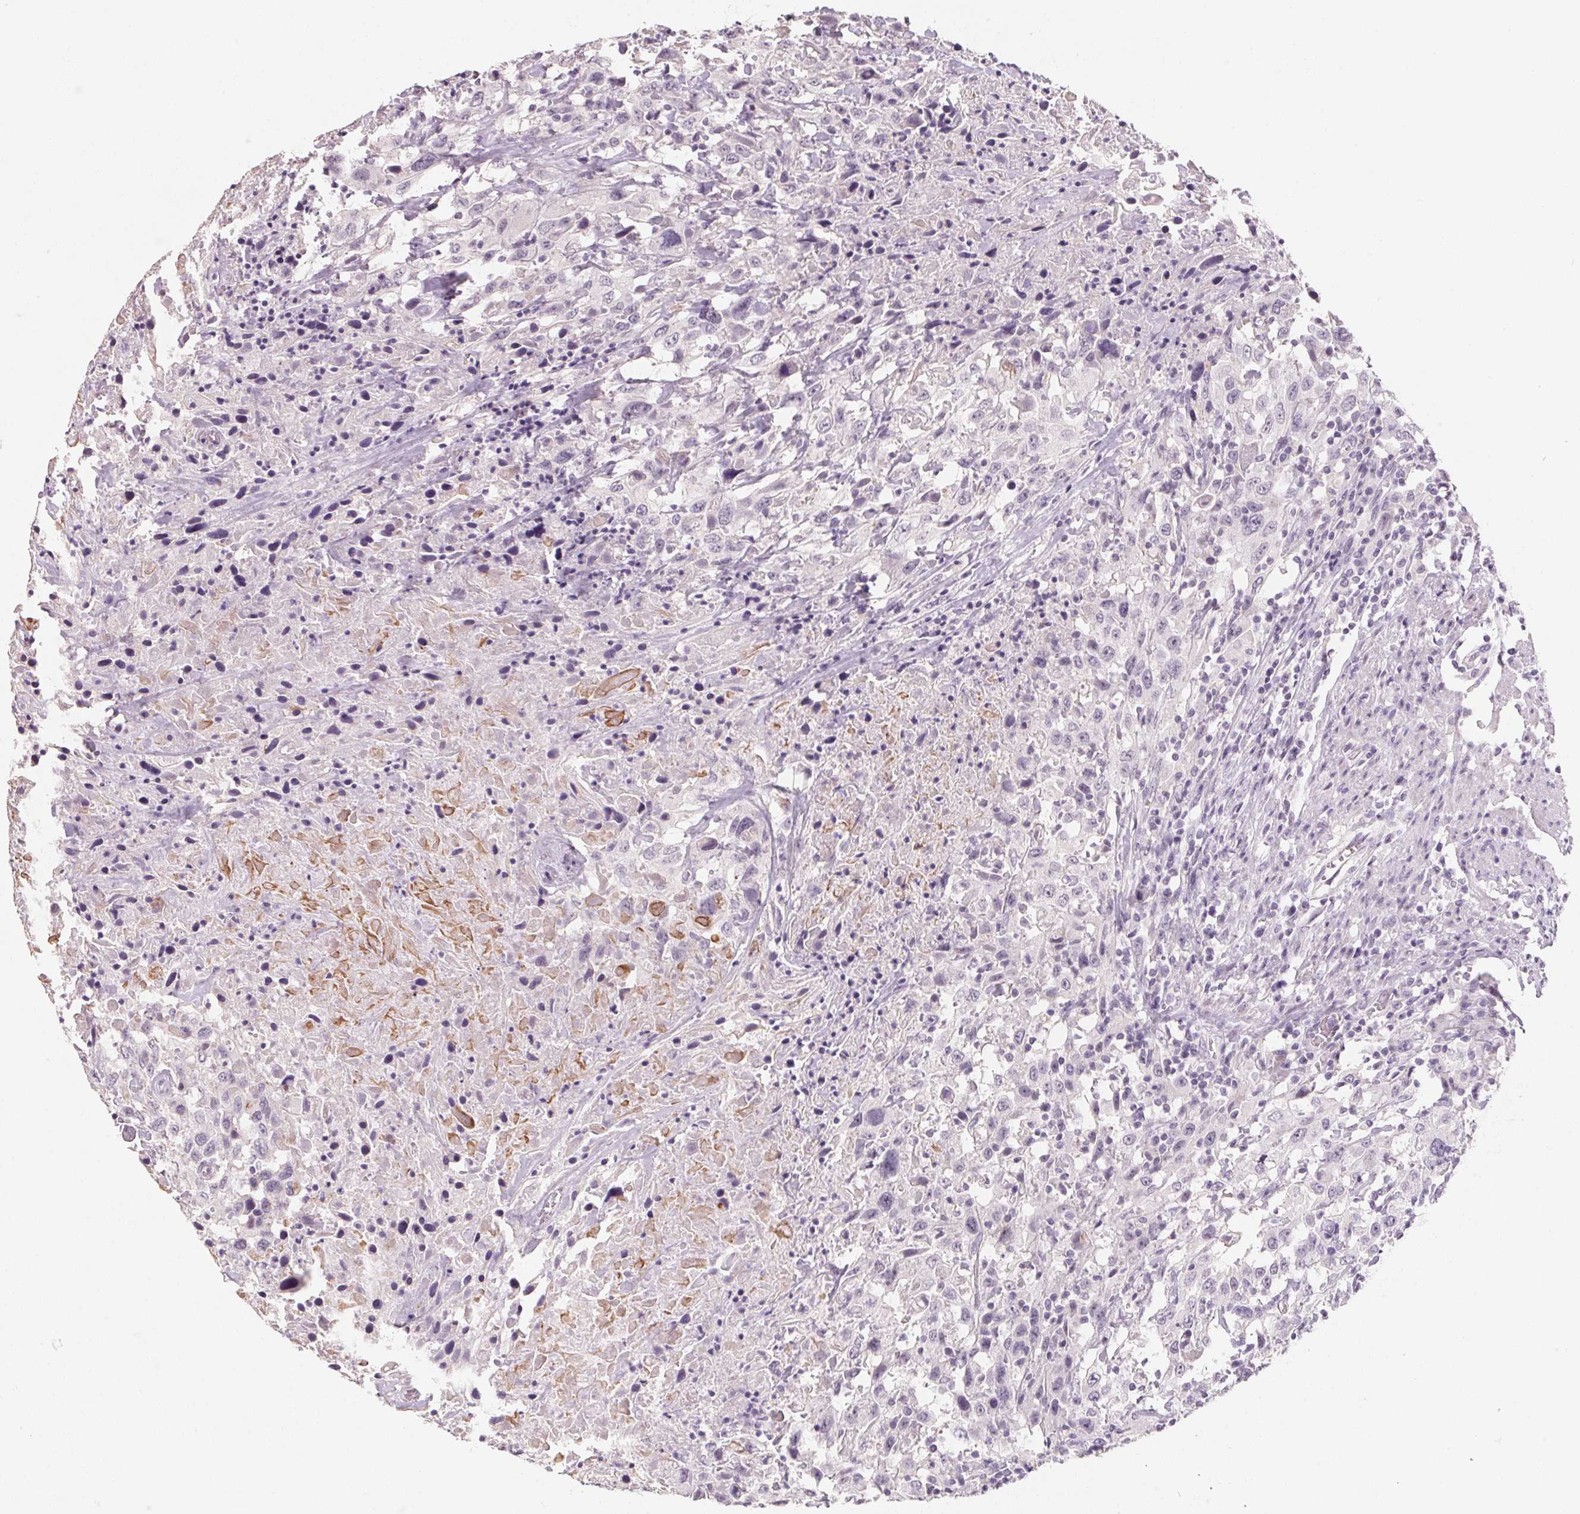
{"staining": {"intensity": "negative", "quantity": "none", "location": "none"}, "tissue": "urothelial cancer", "cell_type": "Tumor cells", "image_type": "cancer", "snomed": [{"axis": "morphology", "description": "Urothelial carcinoma, High grade"}, {"axis": "topography", "description": "Urinary bladder"}], "caption": "Tumor cells are negative for brown protein staining in urothelial cancer.", "gene": "CAPZA3", "patient": {"sex": "male", "age": 61}}